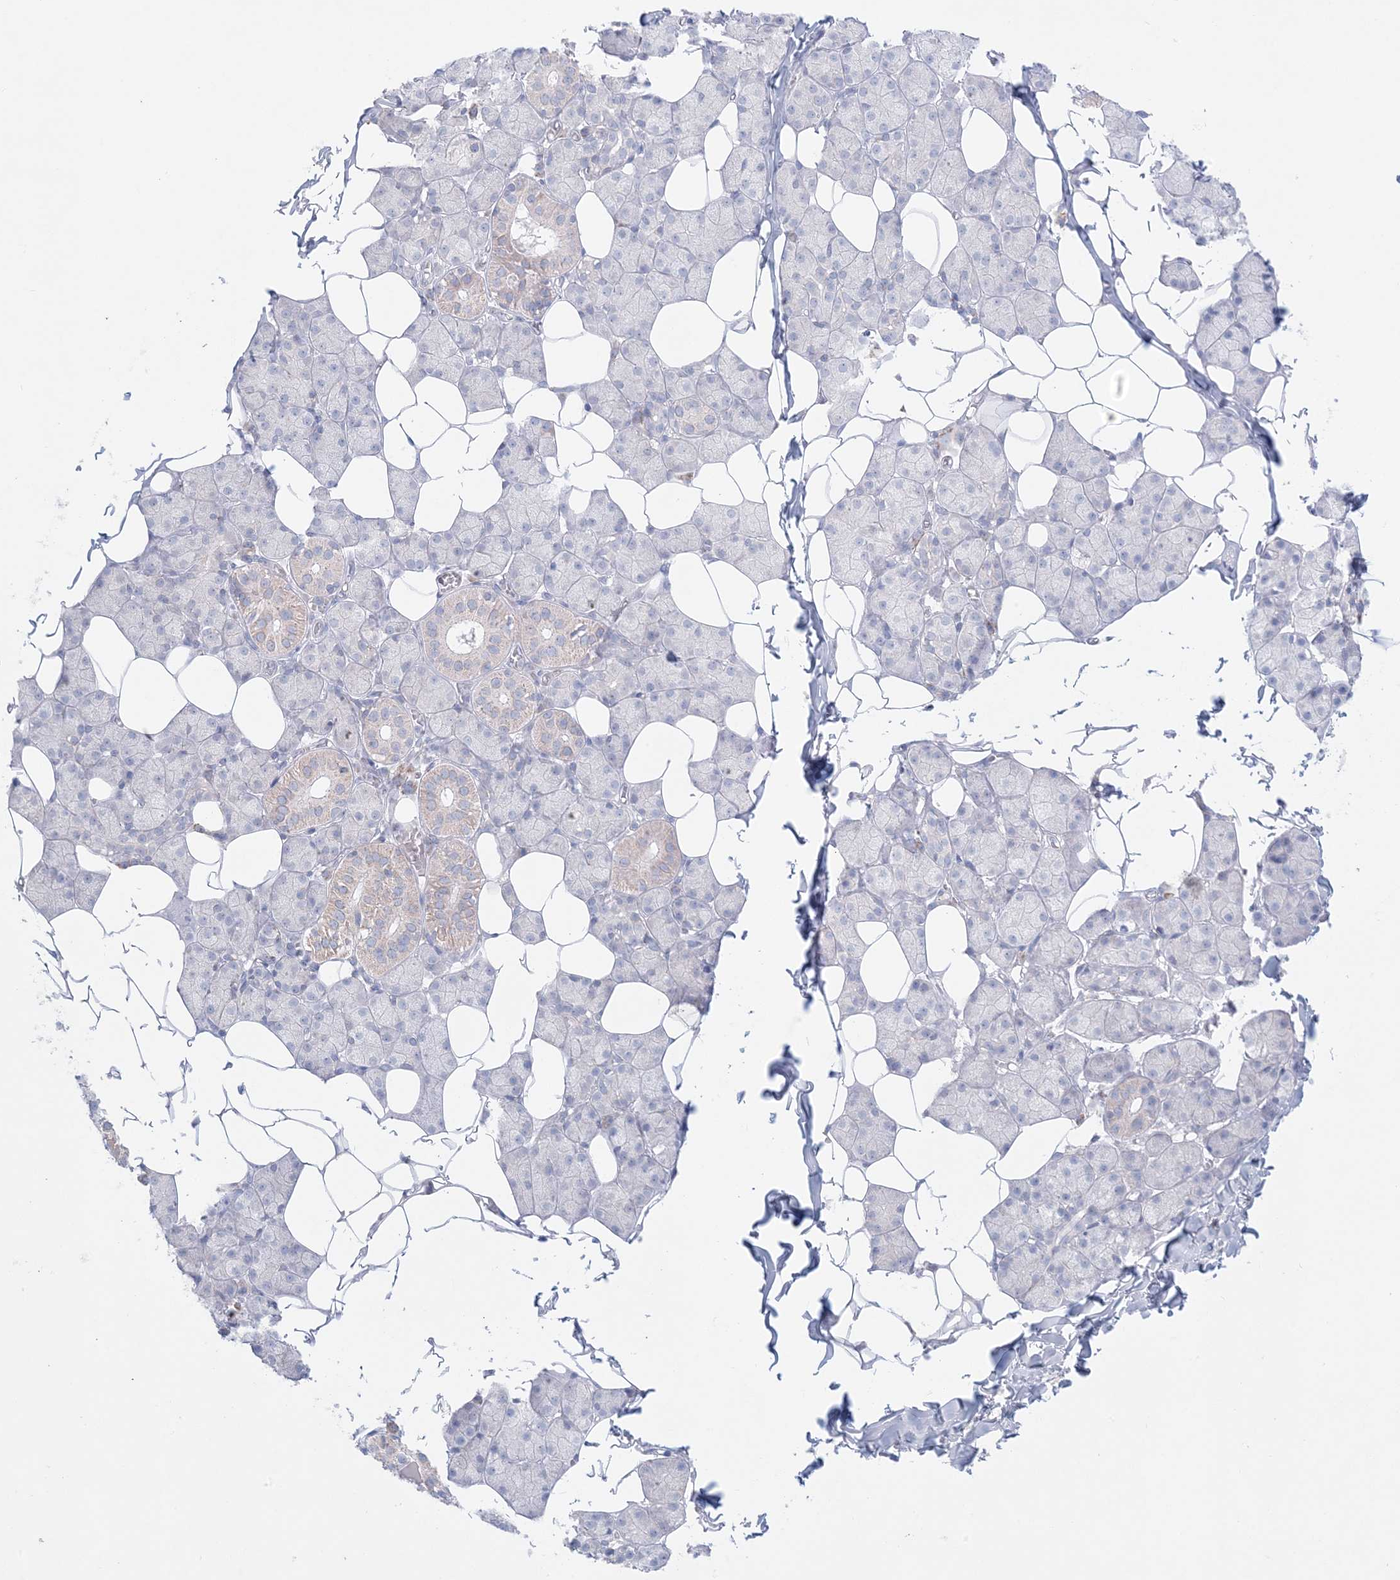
{"staining": {"intensity": "weak", "quantity": "<25%", "location": "cytoplasmic/membranous"}, "tissue": "salivary gland", "cell_type": "Glandular cells", "image_type": "normal", "snomed": [{"axis": "morphology", "description": "Normal tissue, NOS"}, {"axis": "topography", "description": "Salivary gland"}], "caption": "Human salivary gland stained for a protein using immunohistochemistry reveals no positivity in glandular cells.", "gene": "KCTD6", "patient": {"sex": "female", "age": 33}}